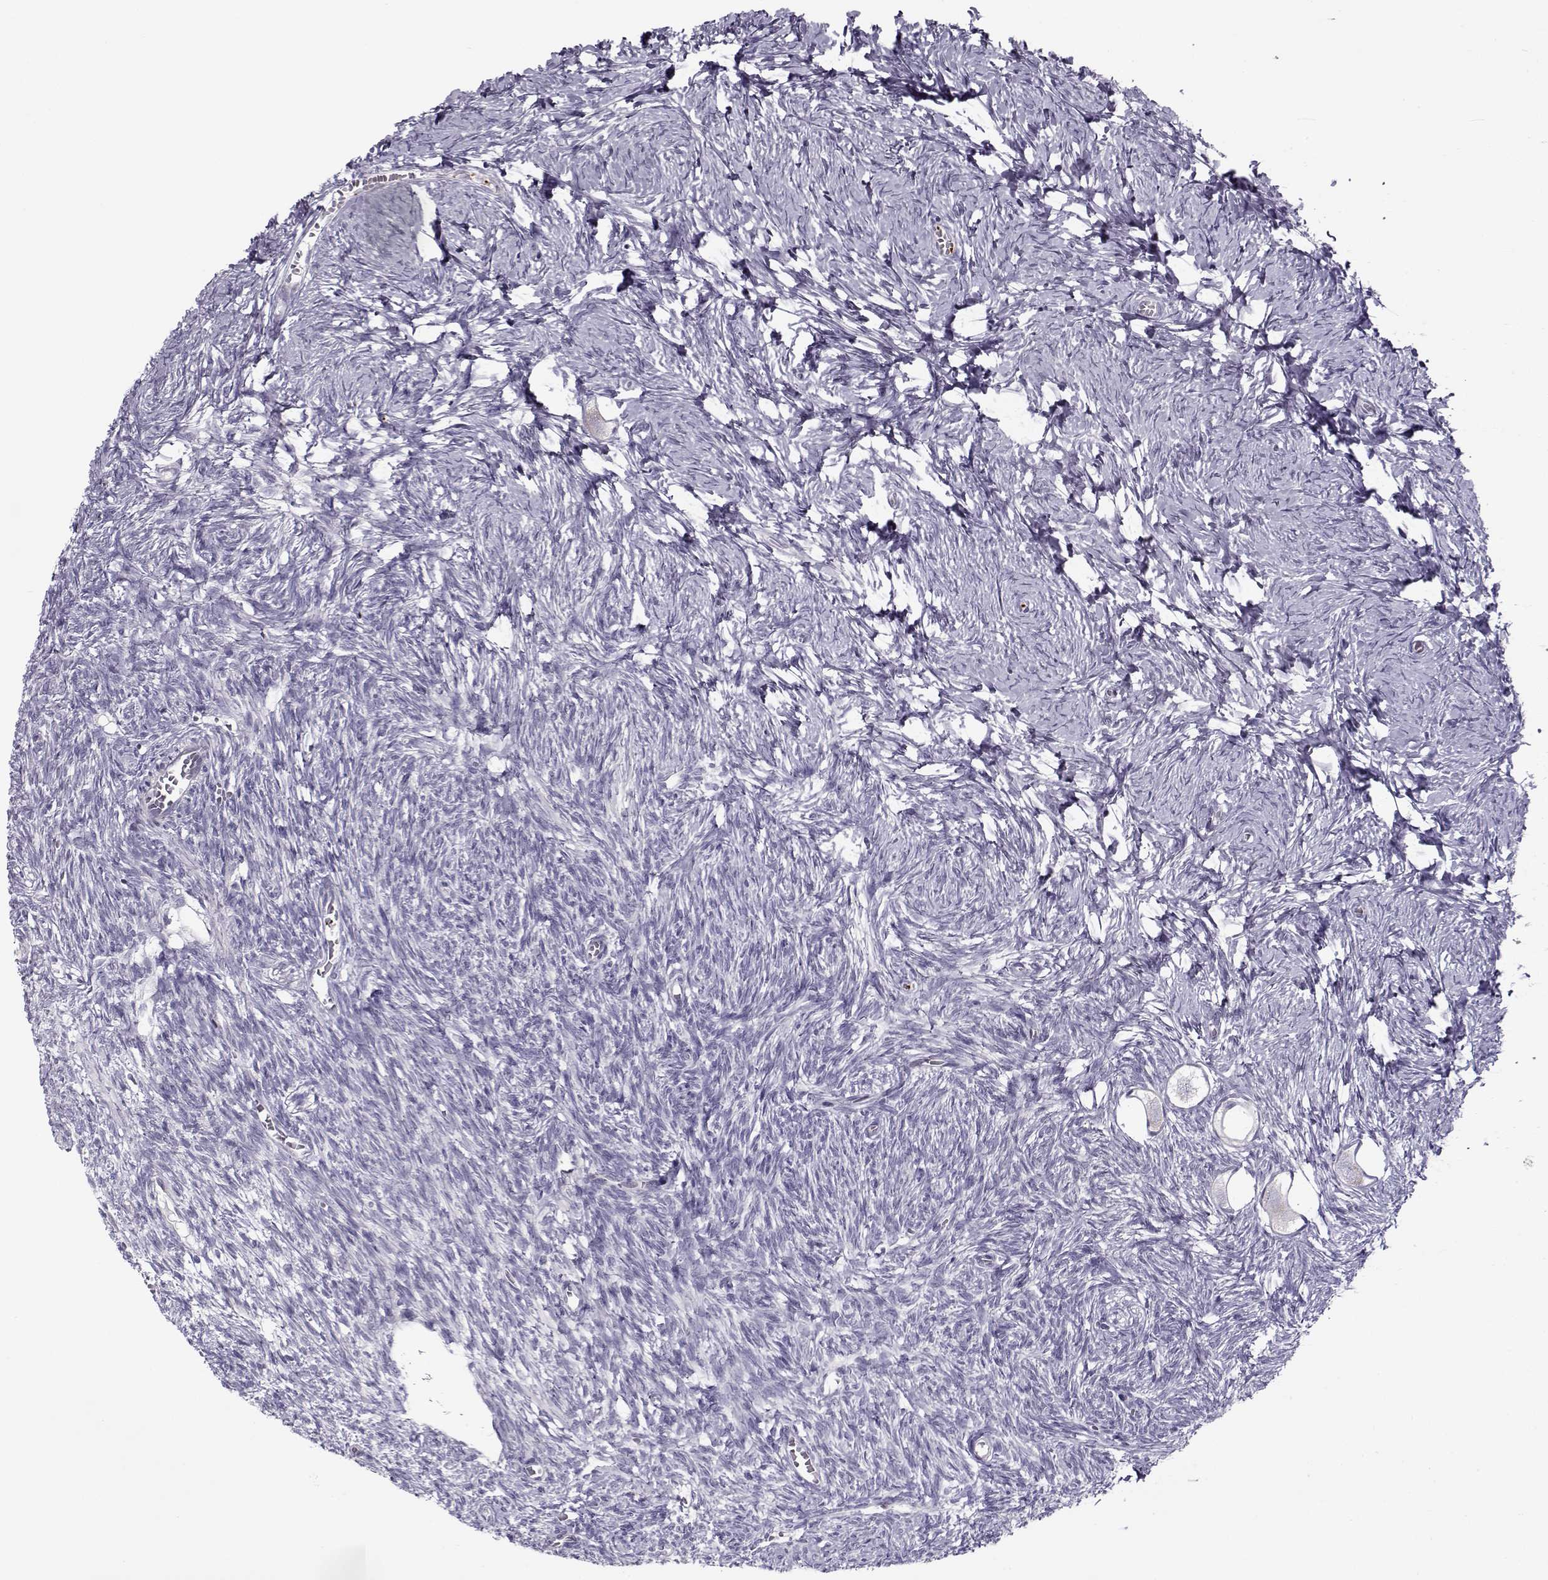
{"staining": {"intensity": "negative", "quantity": "none", "location": "none"}, "tissue": "ovary", "cell_type": "Follicle cells", "image_type": "normal", "snomed": [{"axis": "morphology", "description": "Normal tissue, NOS"}, {"axis": "topography", "description": "Ovary"}], "caption": "Ovary stained for a protein using immunohistochemistry (IHC) exhibits no expression follicle cells.", "gene": "KLF17", "patient": {"sex": "female", "age": 27}}